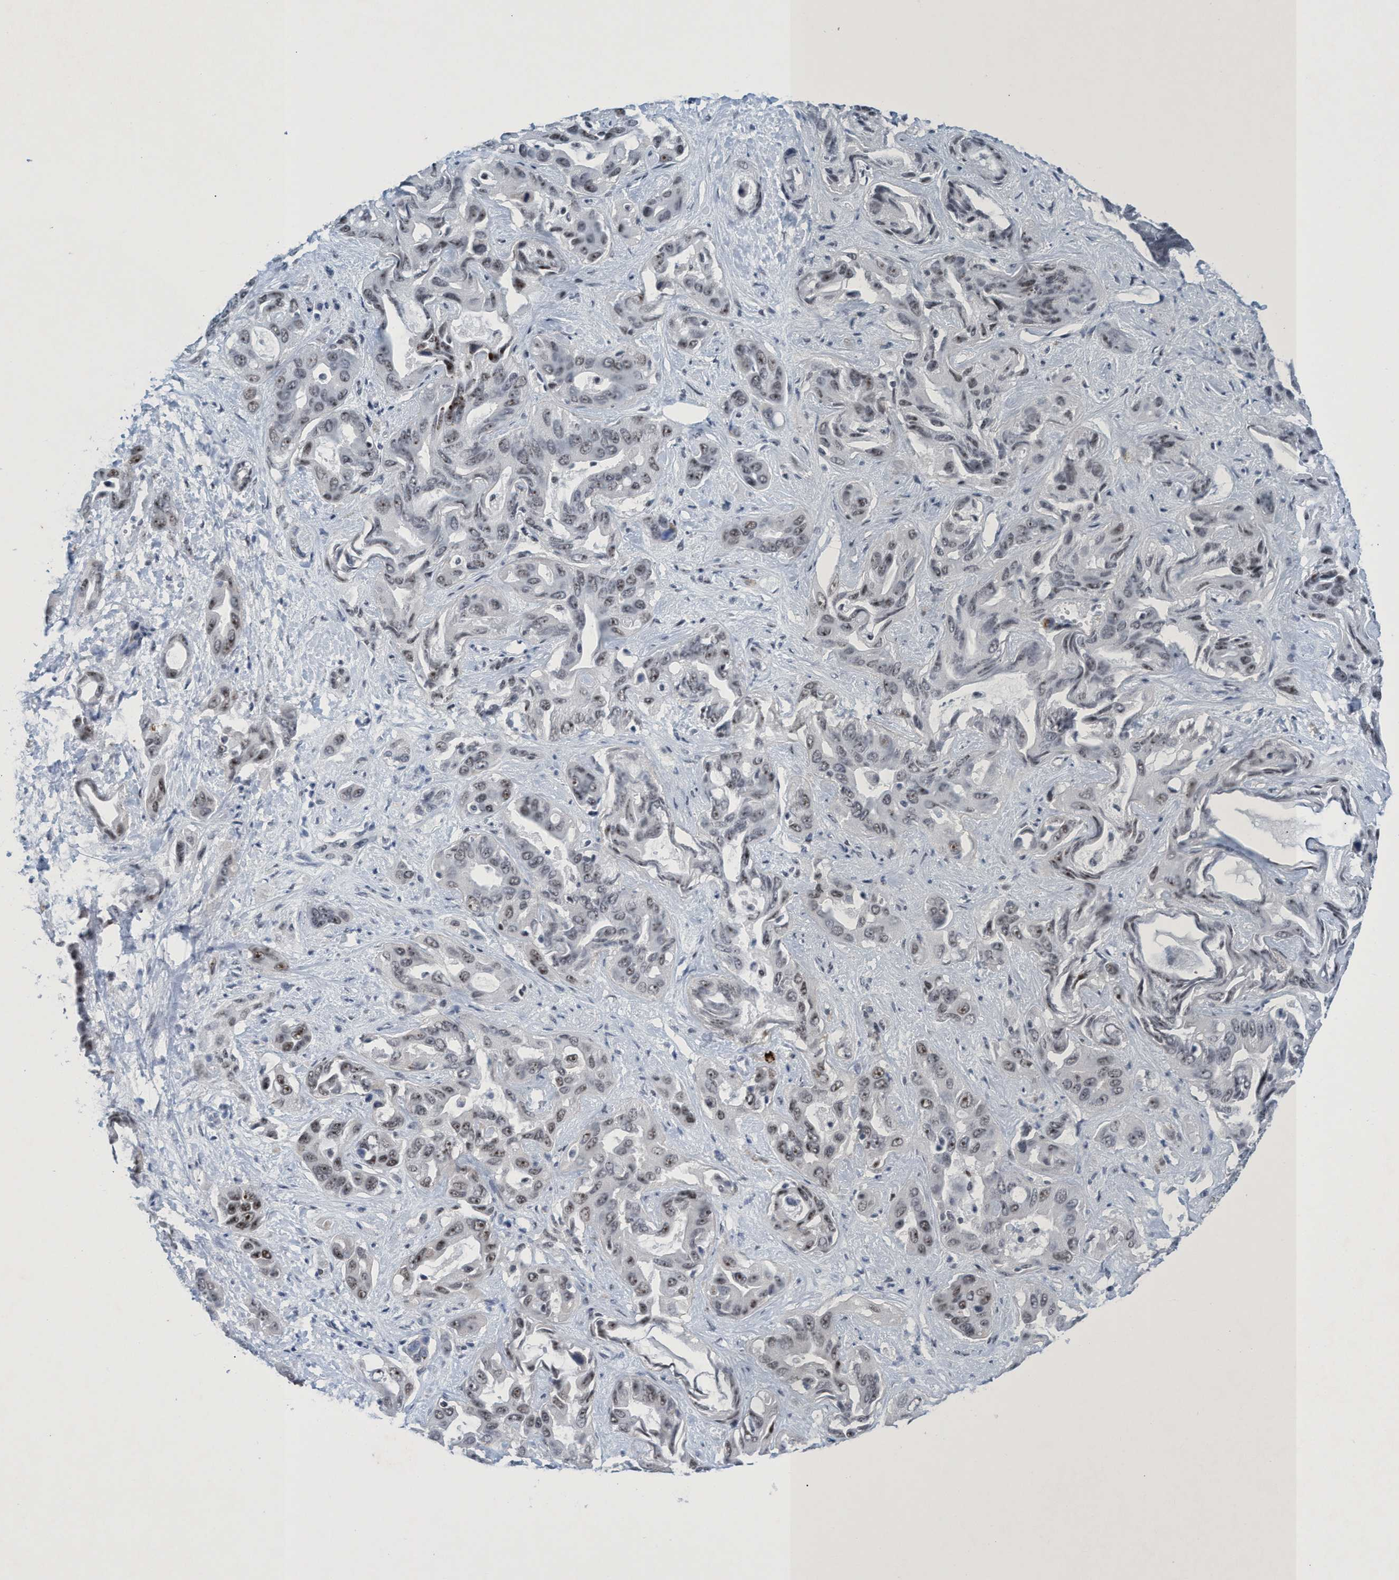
{"staining": {"intensity": "weak", "quantity": "25%-75%", "location": "nuclear"}, "tissue": "liver cancer", "cell_type": "Tumor cells", "image_type": "cancer", "snomed": [{"axis": "morphology", "description": "Cholangiocarcinoma"}, {"axis": "topography", "description": "Liver"}], "caption": "A brown stain labels weak nuclear expression of a protein in liver cancer (cholangiocarcinoma) tumor cells. (brown staining indicates protein expression, while blue staining denotes nuclei).", "gene": "CWC27", "patient": {"sex": "female", "age": 52}}